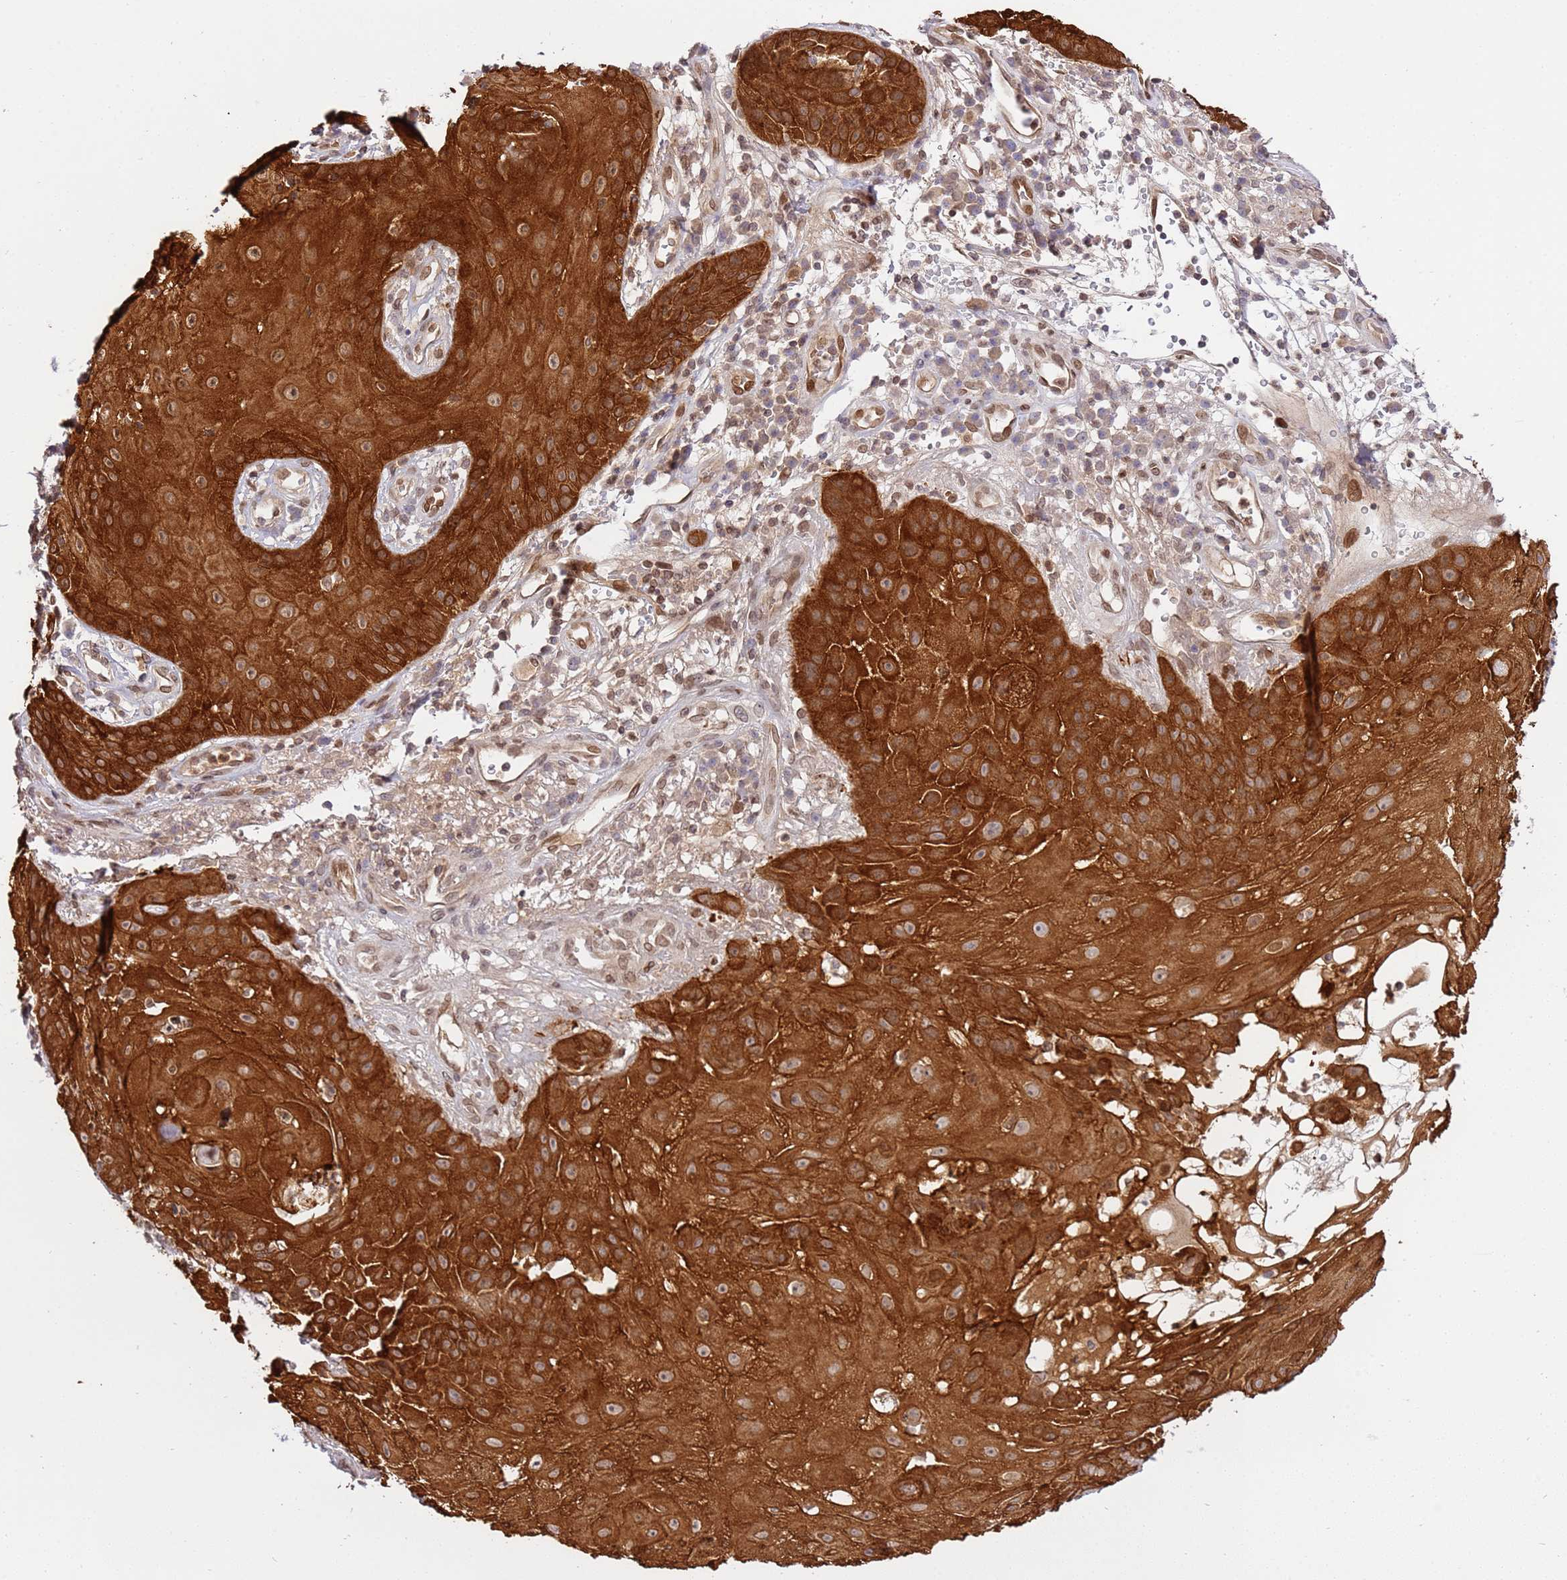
{"staining": {"intensity": "strong", "quantity": ">75%", "location": "cytoplasmic/membranous"}, "tissue": "skin cancer", "cell_type": "Tumor cells", "image_type": "cancer", "snomed": [{"axis": "morphology", "description": "Squamous cell carcinoma, NOS"}, {"axis": "topography", "description": "Skin"}], "caption": "A histopathology image of skin cancer (squamous cell carcinoma) stained for a protein reveals strong cytoplasmic/membranous brown staining in tumor cells. The staining was performed using DAB (3,3'-diaminobenzidine) to visualize the protein expression in brown, while the nuclei were stained in blue with hematoxylin (Magnification: 20x).", "gene": "TRIM37", "patient": {"sex": "male", "age": 70}}